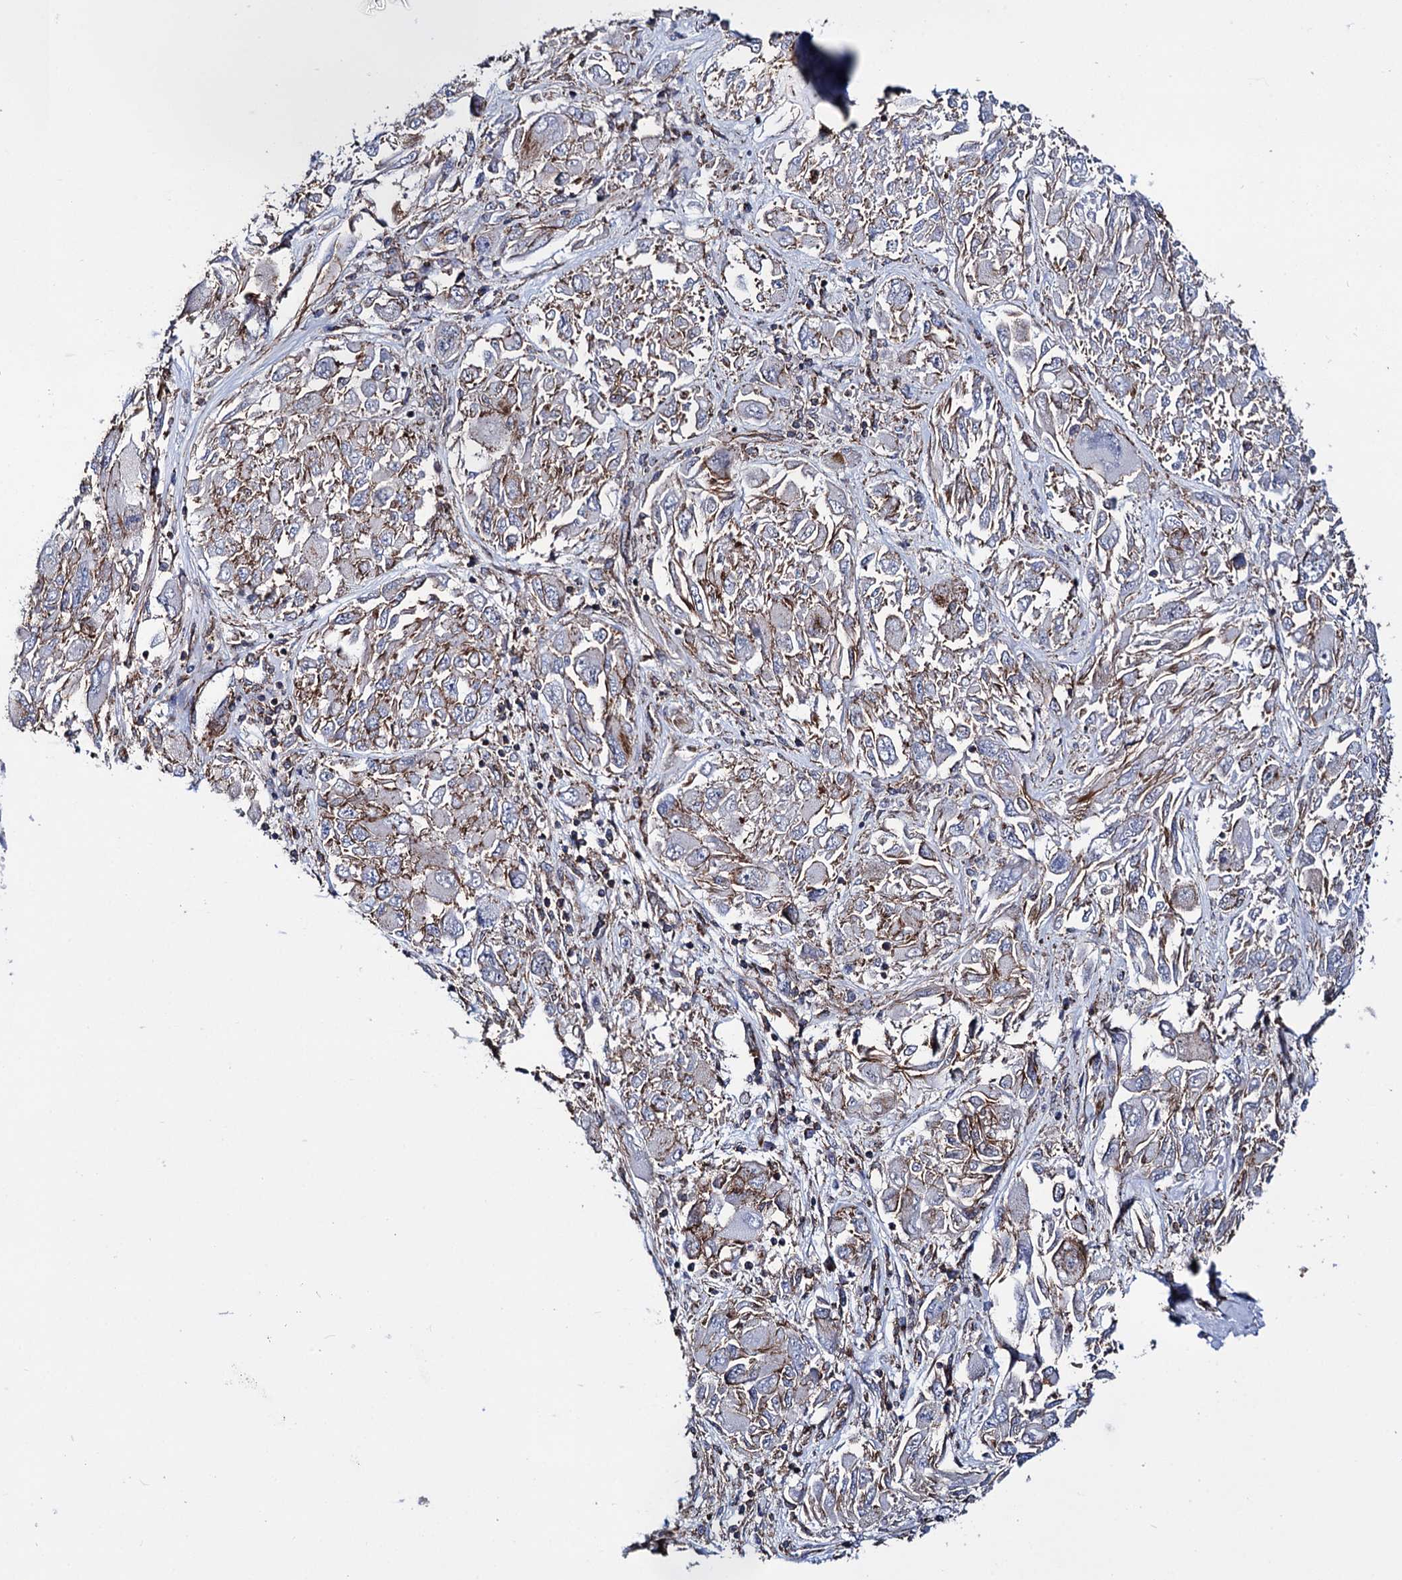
{"staining": {"intensity": "weak", "quantity": "25%-75%", "location": "cytoplasmic/membranous"}, "tissue": "melanoma", "cell_type": "Tumor cells", "image_type": "cancer", "snomed": [{"axis": "morphology", "description": "Malignant melanoma, NOS"}, {"axis": "topography", "description": "Skin"}], "caption": "Melanoma stained with immunohistochemistry (IHC) reveals weak cytoplasmic/membranous expression in about 25%-75% of tumor cells.", "gene": "DEF6", "patient": {"sex": "female", "age": 91}}